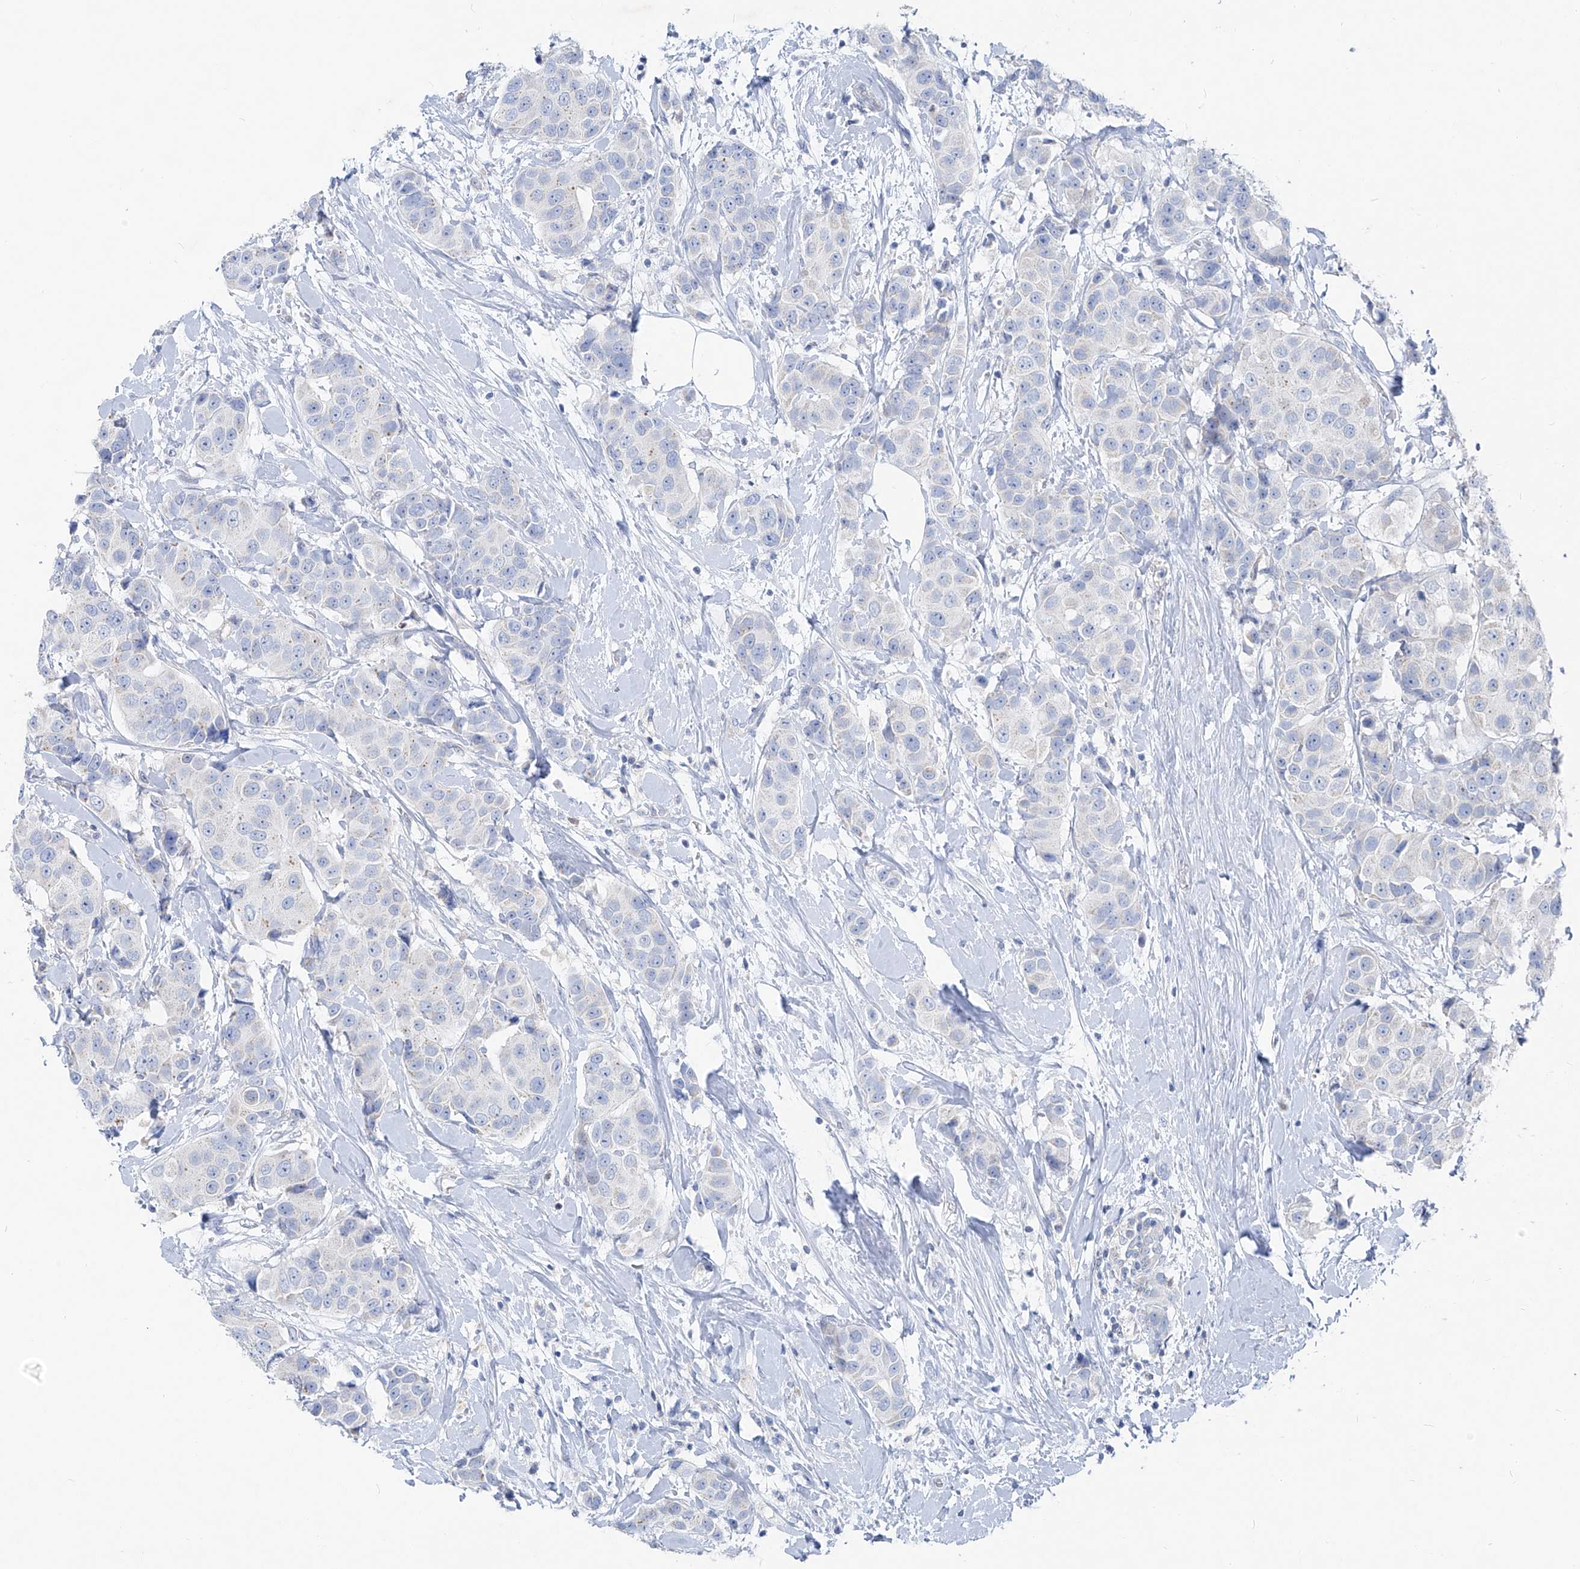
{"staining": {"intensity": "negative", "quantity": "none", "location": "none"}, "tissue": "breast cancer", "cell_type": "Tumor cells", "image_type": "cancer", "snomed": [{"axis": "morphology", "description": "Normal tissue, NOS"}, {"axis": "morphology", "description": "Duct carcinoma"}, {"axis": "topography", "description": "Breast"}], "caption": "There is no significant expression in tumor cells of infiltrating ductal carcinoma (breast).", "gene": "UFL1", "patient": {"sex": "female", "age": 39}}